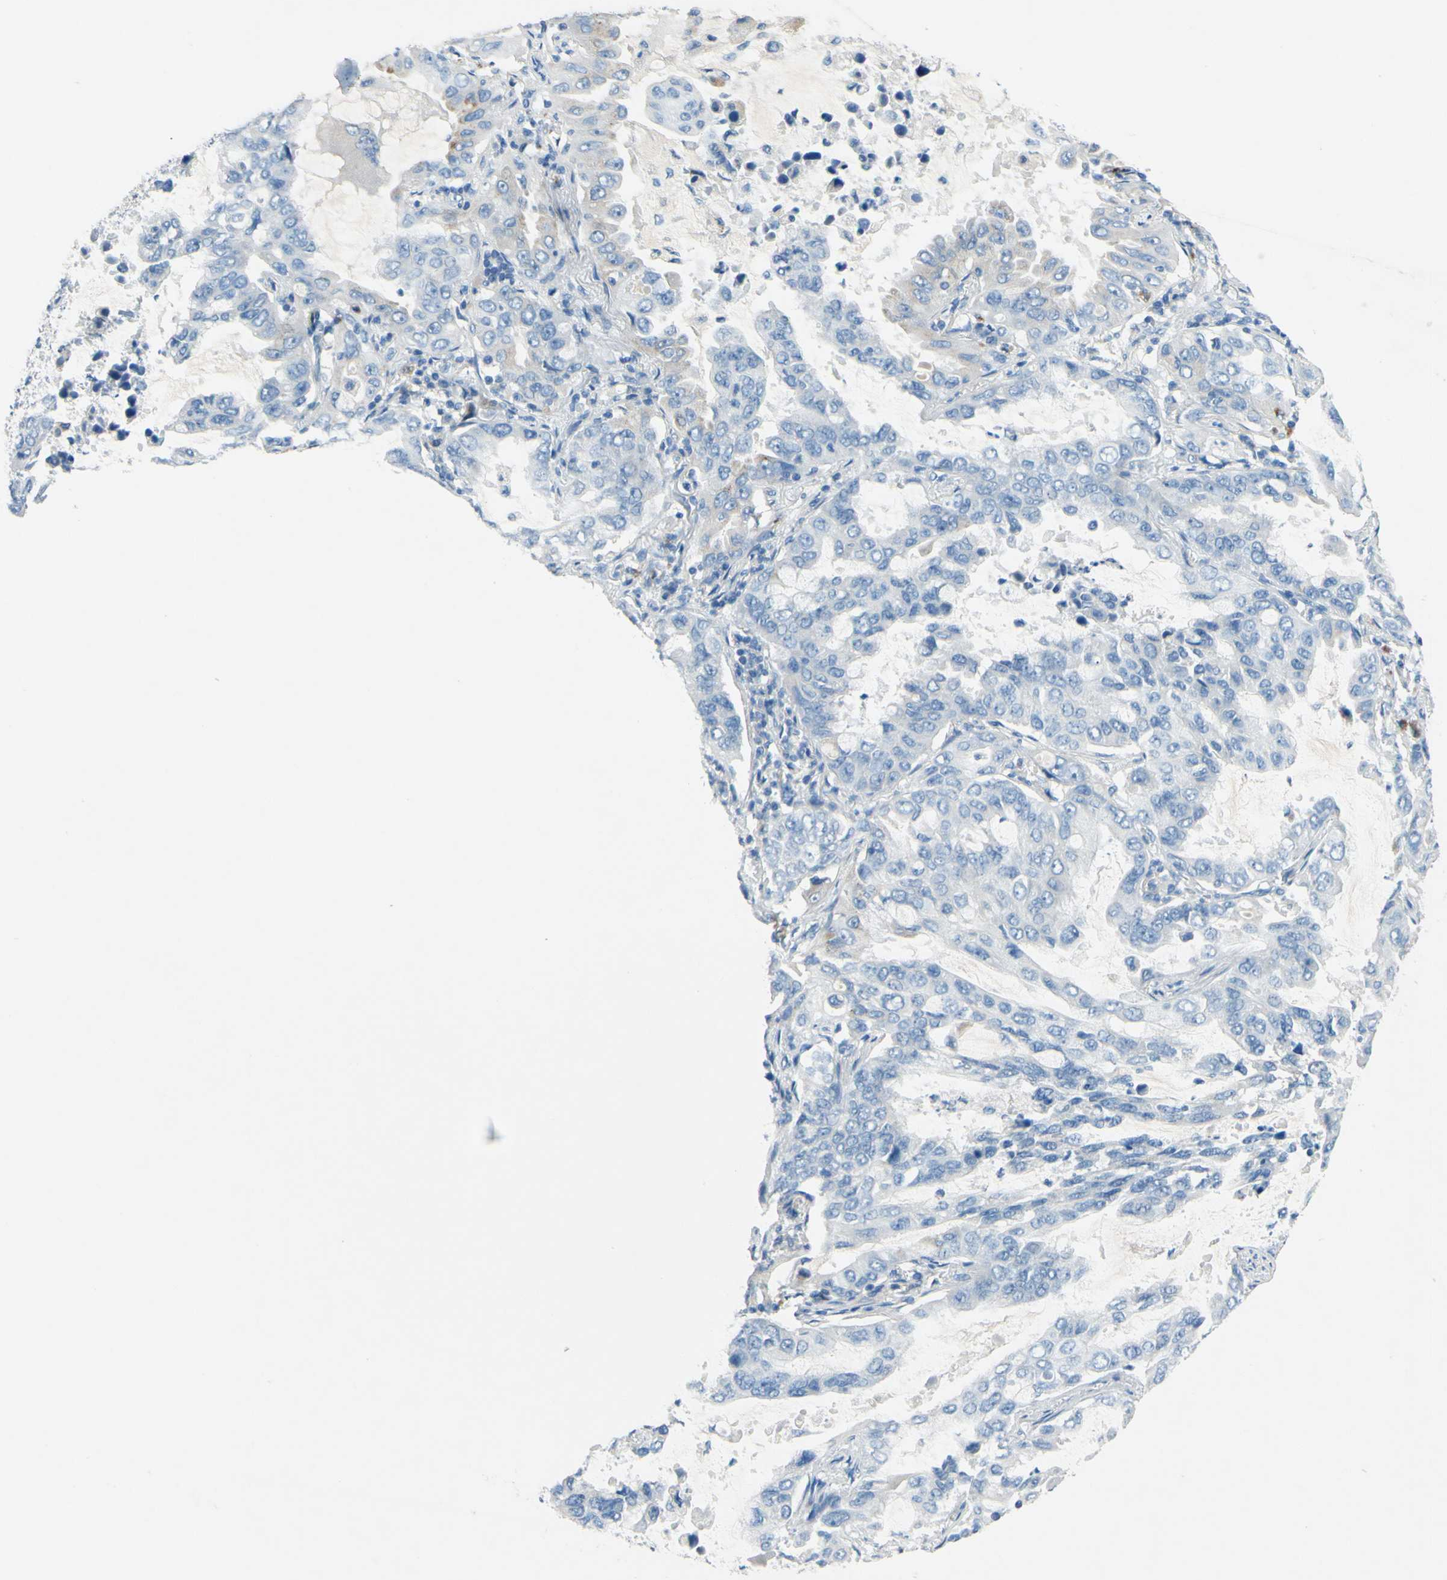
{"staining": {"intensity": "negative", "quantity": "none", "location": "none"}, "tissue": "lung cancer", "cell_type": "Tumor cells", "image_type": "cancer", "snomed": [{"axis": "morphology", "description": "Adenocarcinoma, NOS"}, {"axis": "topography", "description": "Lung"}], "caption": "A photomicrograph of human lung cancer is negative for staining in tumor cells.", "gene": "CDH10", "patient": {"sex": "male", "age": 64}}